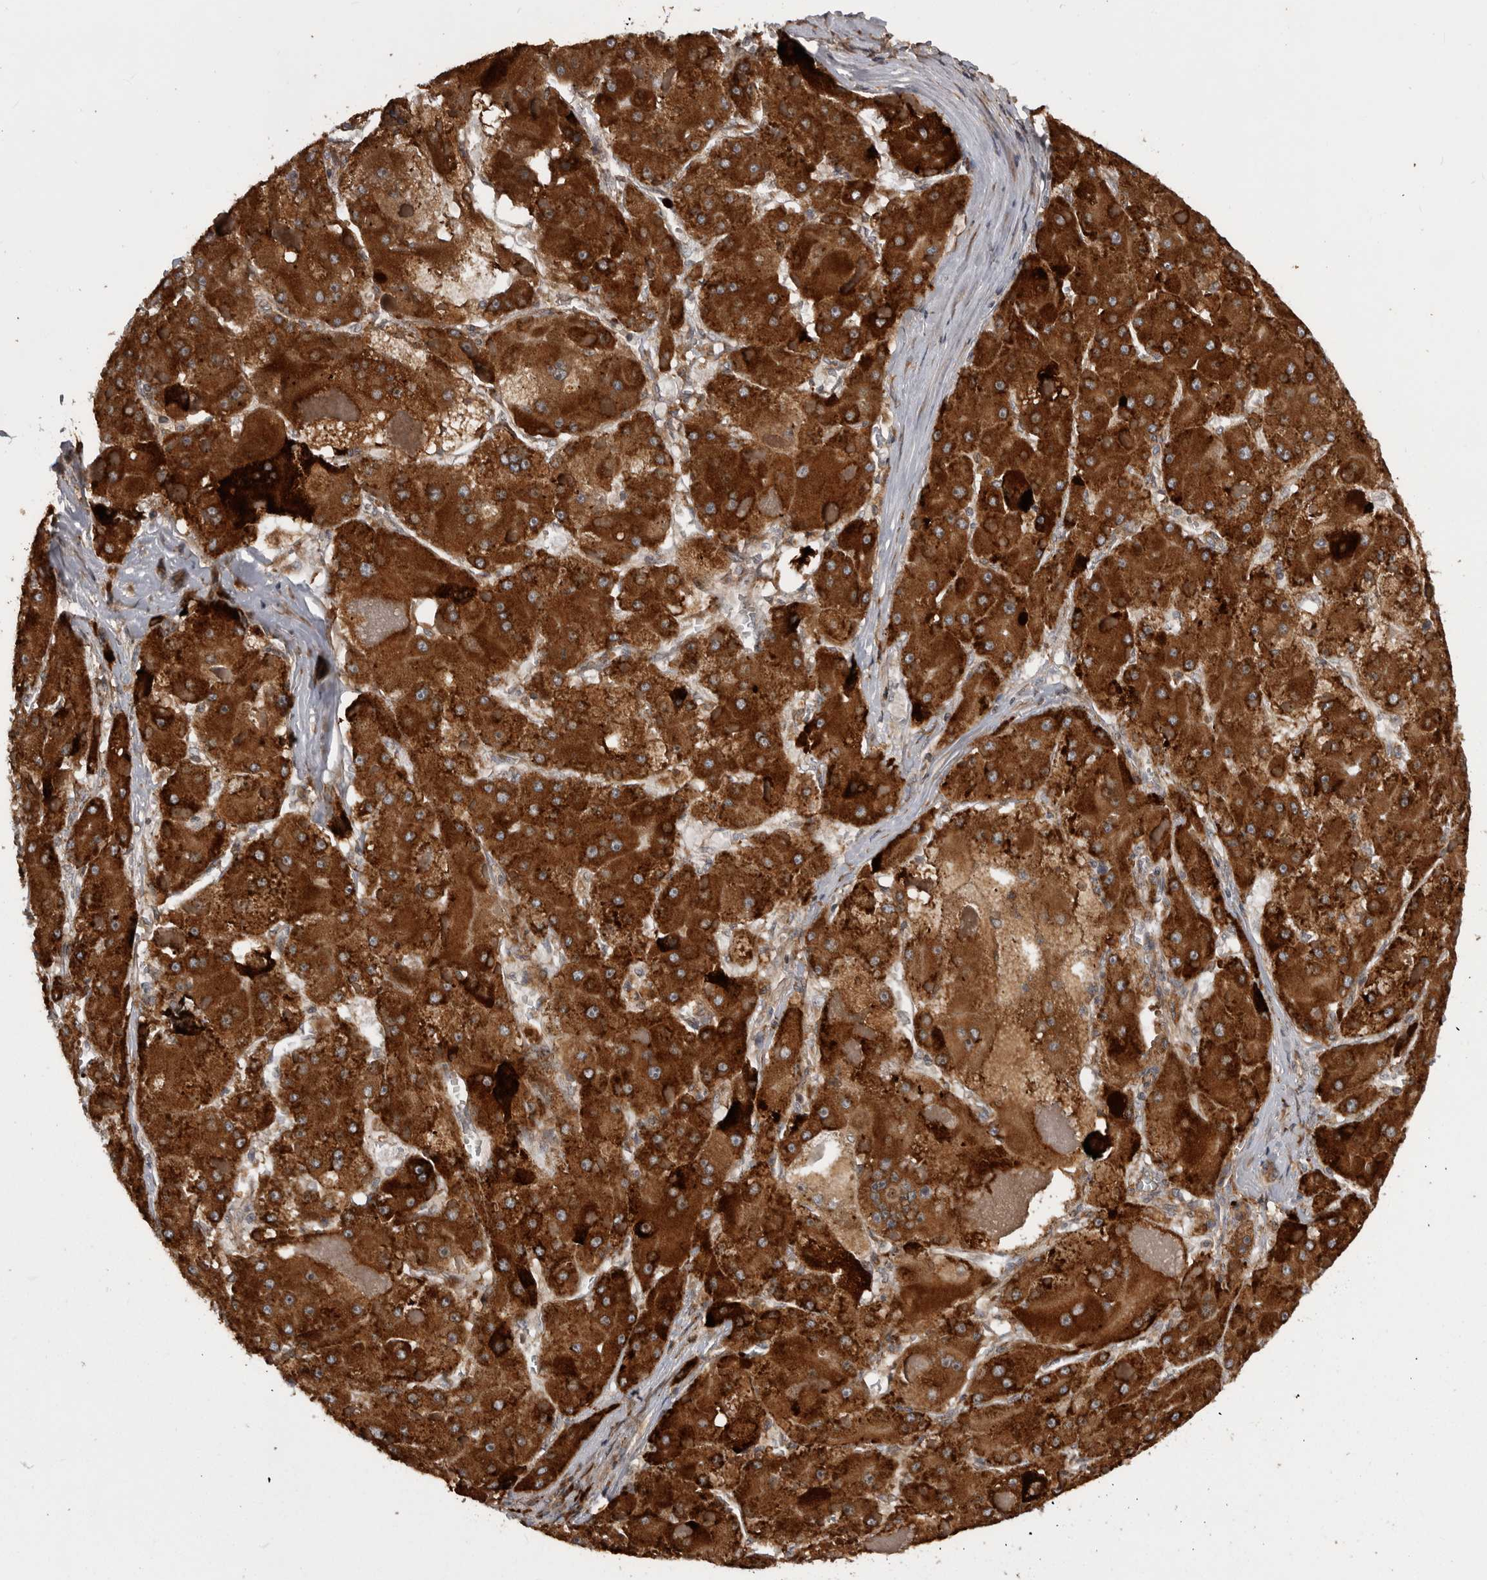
{"staining": {"intensity": "strong", "quantity": ">75%", "location": "cytoplasmic/membranous"}, "tissue": "liver cancer", "cell_type": "Tumor cells", "image_type": "cancer", "snomed": [{"axis": "morphology", "description": "Carcinoma, Hepatocellular, NOS"}, {"axis": "topography", "description": "Liver"}], "caption": "Protein expression analysis of human liver cancer reveals strong cytoplasmic/membranous expression in approximately >75% of tumor cells.", "gene": "RAB3GAP2", "patient": {"sex": "female", "age": 73}}